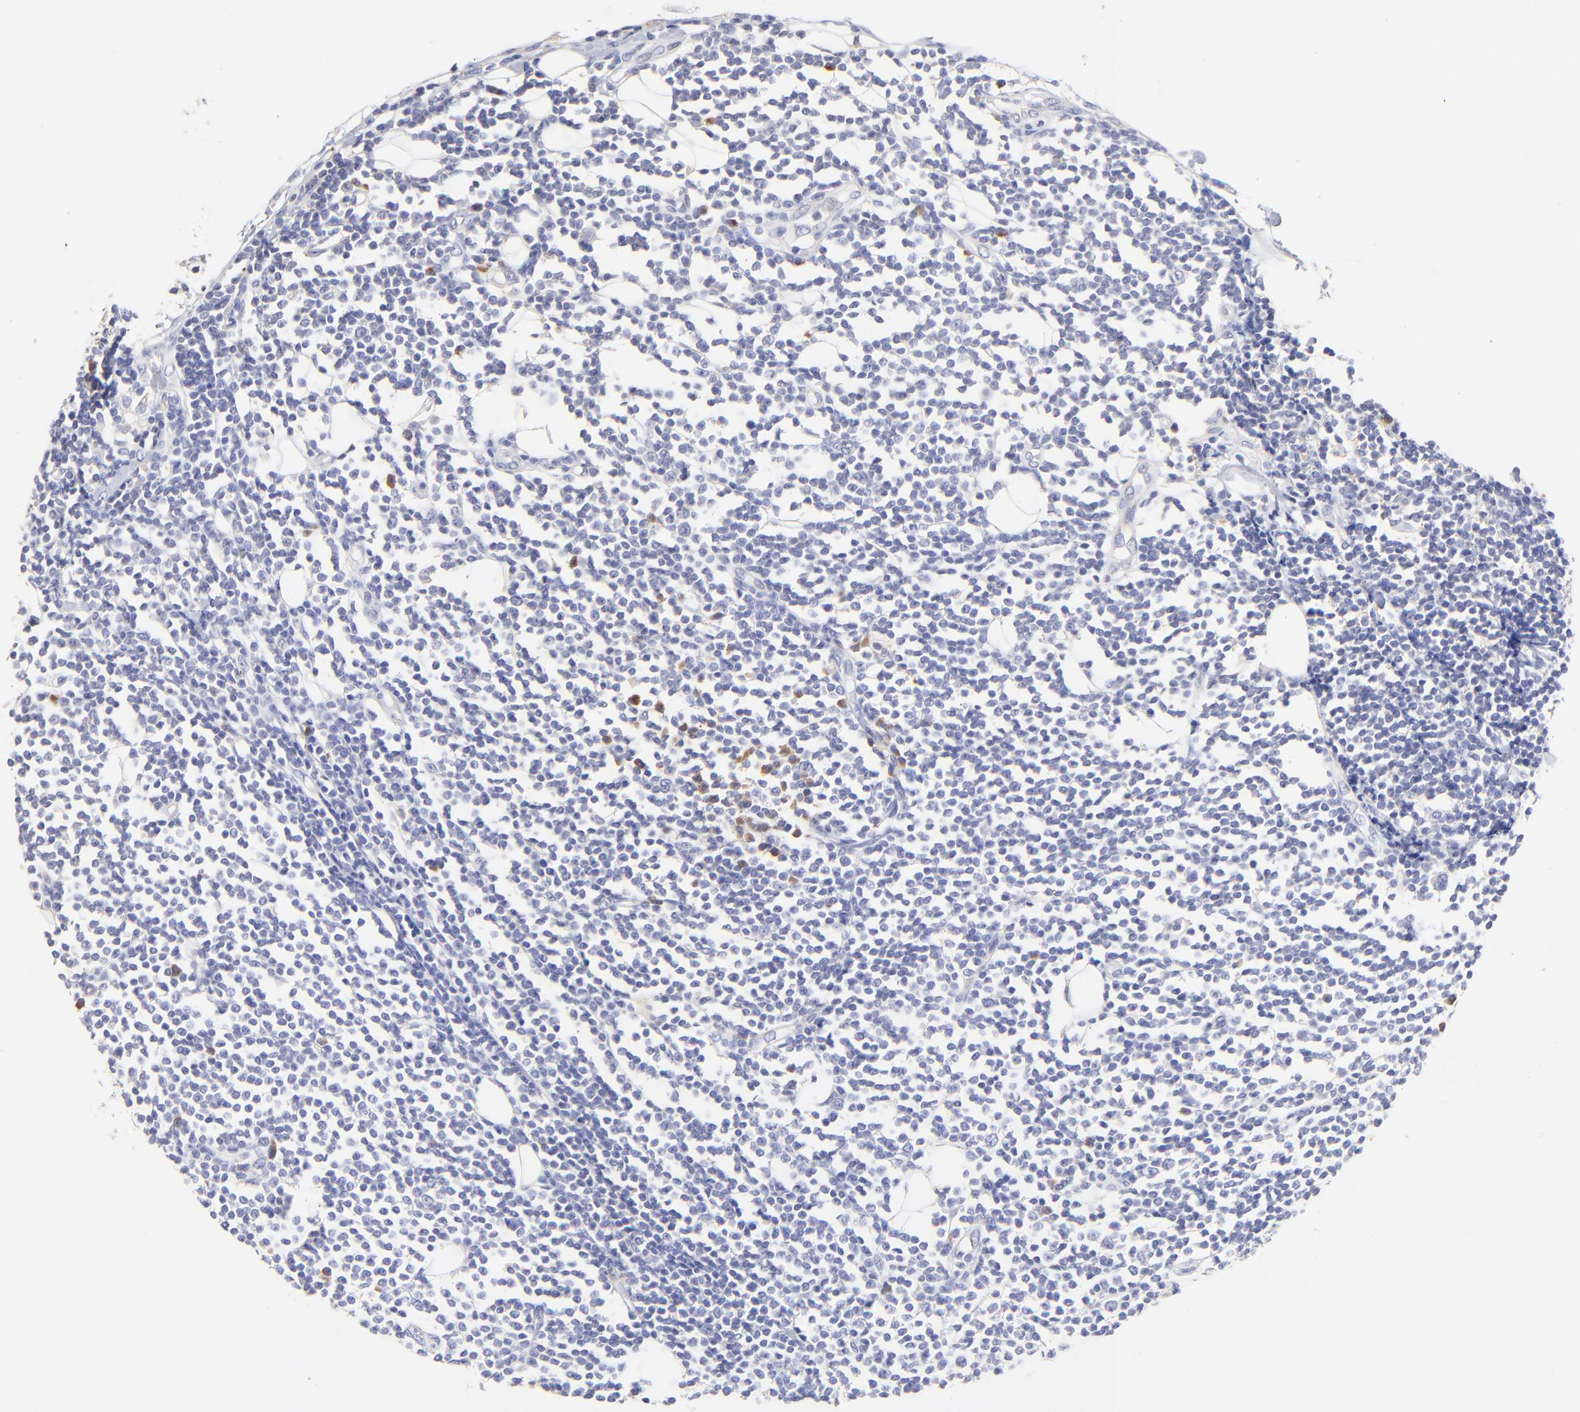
{"staining": {"intensity": "moderate", "quantity": "<25%", "location": "cytoplasmic/membranous"}, "tissue": "lymphoma", "cell_type": "Tumor cells", "image_type": "cancer", "snomed": [{"axis": "morphology", "description": "Malignant lymphoma, non-Hodgkin's type, Low grade"}, {"axis": "topography", "description": "Soft tissue"}], "caption": "Lymphoma tissue displays moderate cytoplasmic/membranous expression in about <25% of tumor cells, visualized by immunohistochemistry.", "gene": "ASB9", "patient": {"sex": "male", "age": 92}}